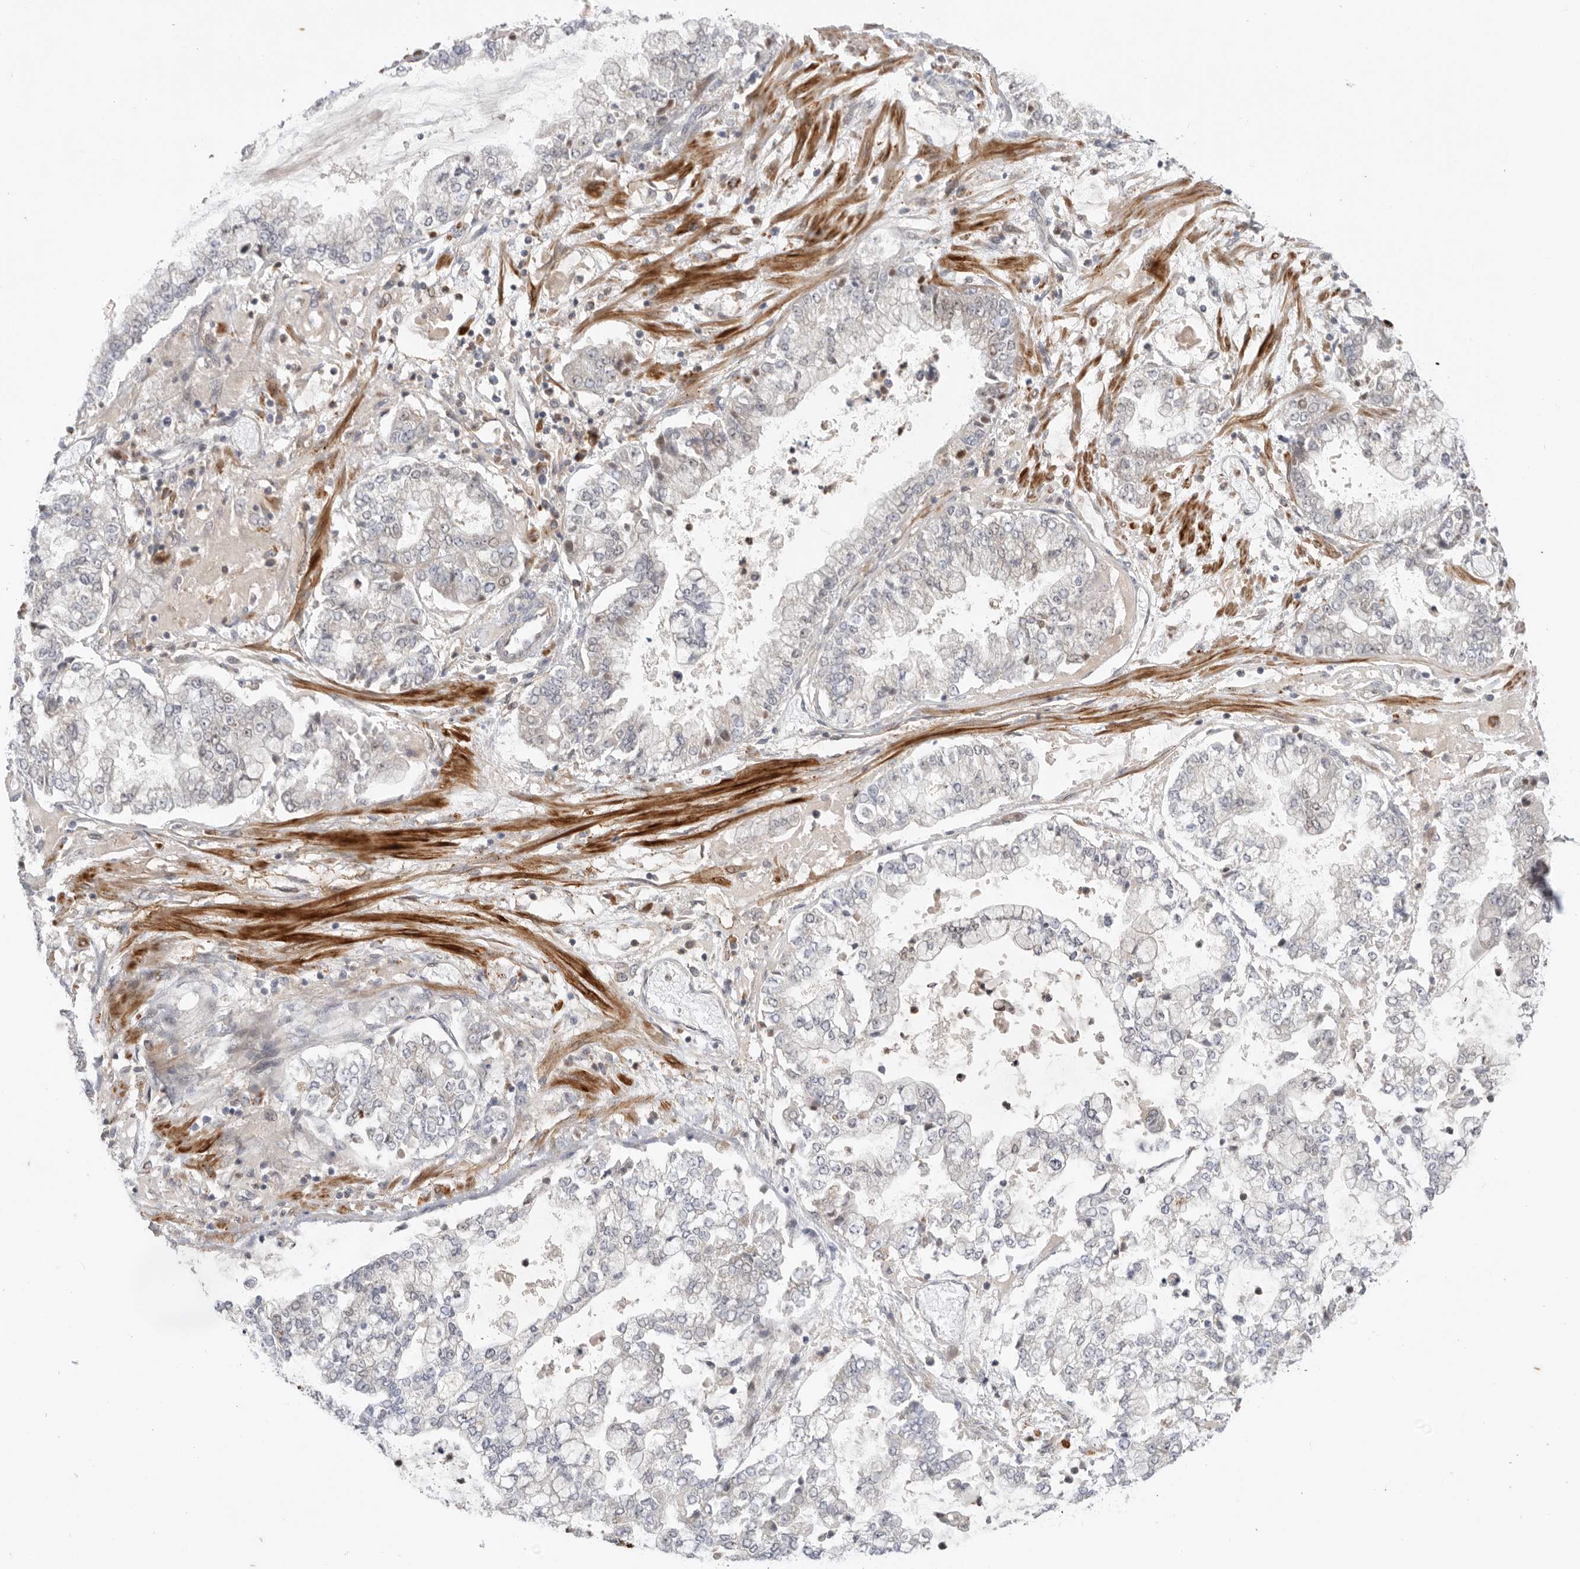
{"staining": {"intensity": "negative", "quantity": "none", "location": "none"}, "tissue": "stomach cancer", "cell_type": "Tumor cells", "image_type": "cancer", "snomed": [{"axis": "morphology", "description": "Adenocarcinoma, NOS"}, {"axis": "topography", "description": "Stomach"}], "caption": "Protein analysis of stomach adenocarcinoma shows no significant positivity in tumor cells.", "gene": "DCAF8", "patient": {"sex": "male", "age": 76}}